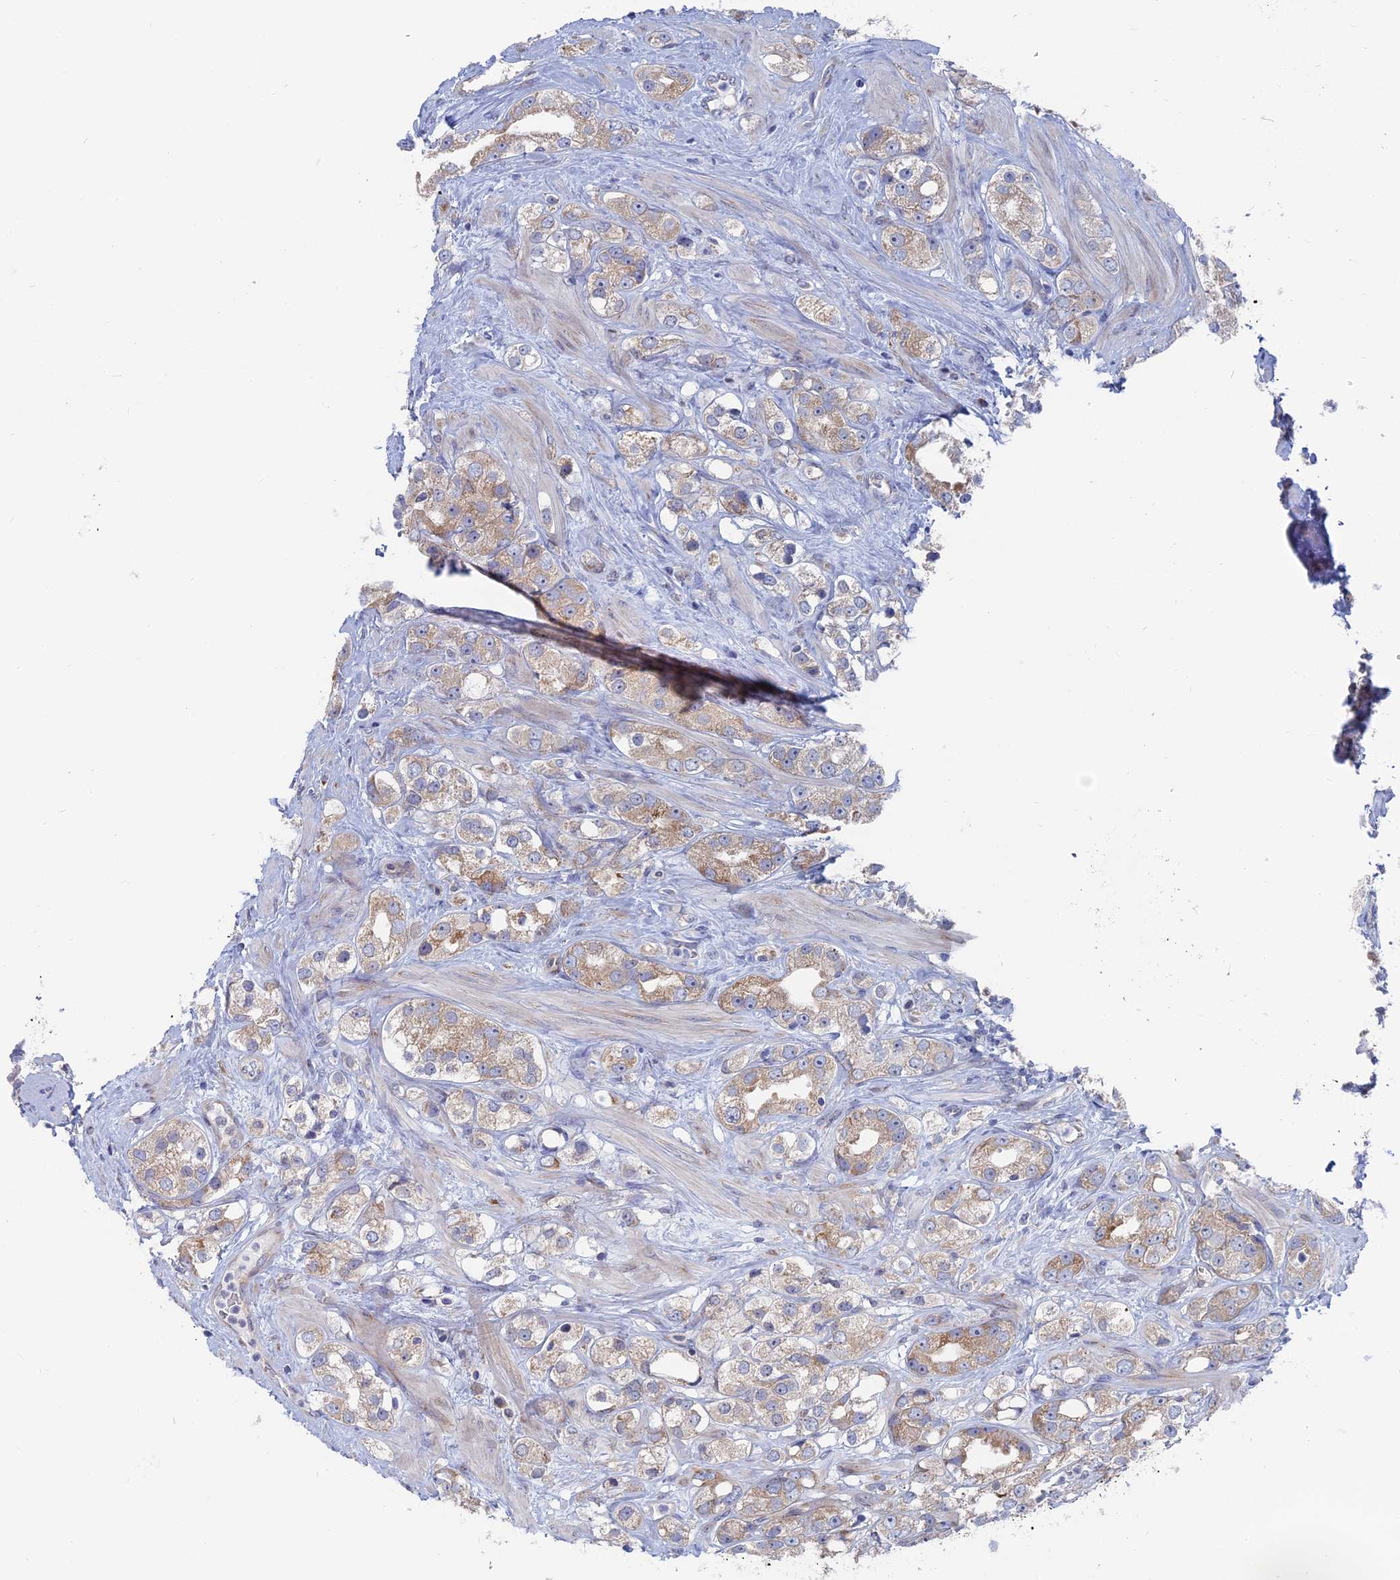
{"staining": {"intensity": "moderate", "quantity": "<25%", "location": "cytoplasmic/membranous"}, "tissue": "prostate cancer", "cell_type": "Tumor cells", "image_type": "cancer", "snomed": [{"axis": "morphology", "description": "Adenocarcinoma, NOS"}, {"axis": "topography", "description": "Prostate"}], "caption": "Human prostate cancer (adenocarcinoma) stained with a protein marker shows moderate staining in tumor cells.", "gene": "TBC1D30", "patient": {"sex": "male", "age": 79}}